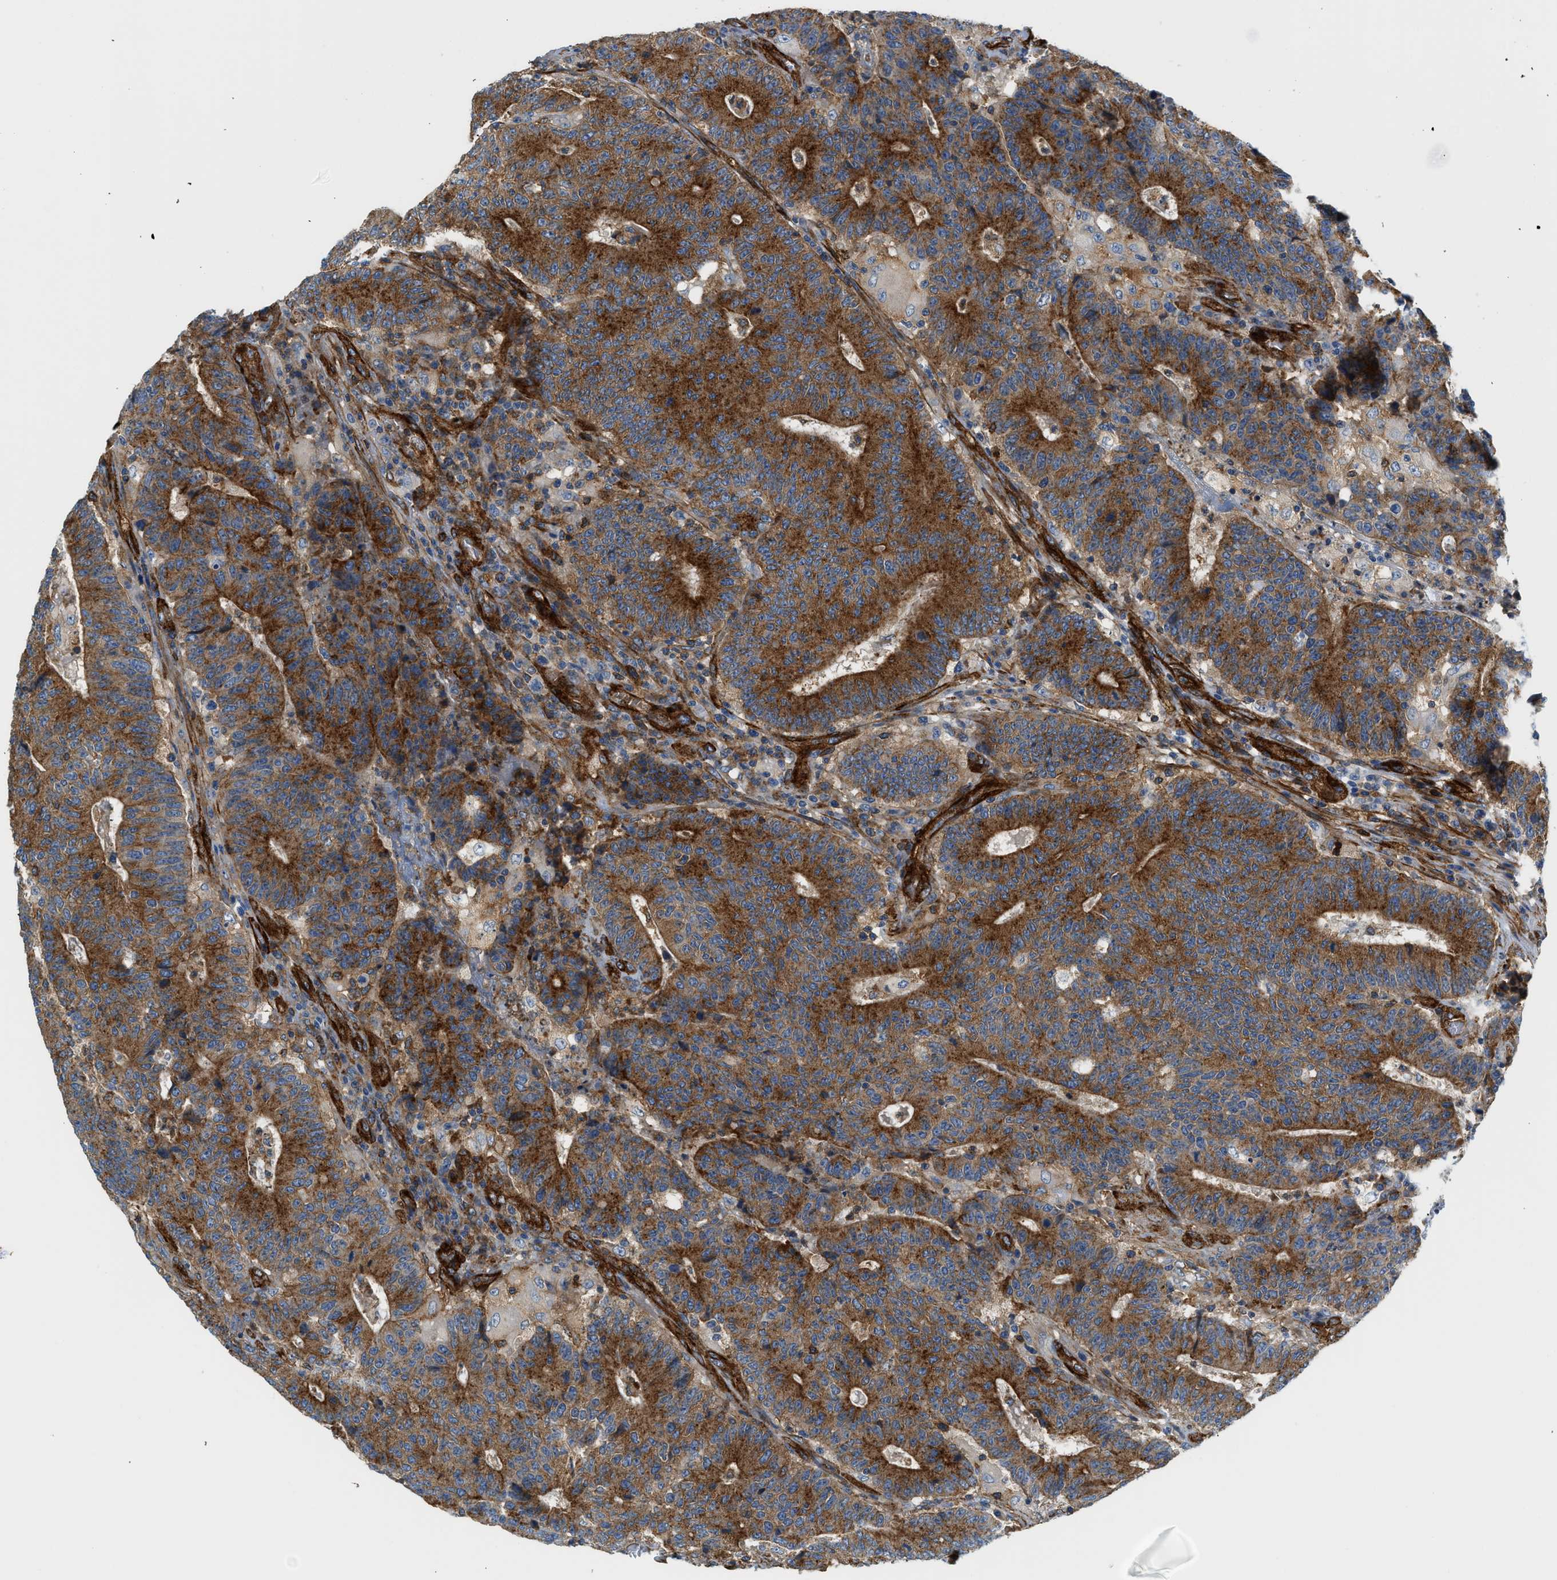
{"staining": {"intensity": "strong", "quantity": ">75%", "location": "cytoplasmic/membranous"}, "tissue": "colorectal cancer", "cell_type": "Tumor cells", "image_type": "cancer", "snomed": [{"axis": "morphology", "description": "Normal tissue, NOS"}, {"axis": "morphology", "description": "Adenocarcinoma, NOS"}, {"axis": "topography", "description": "Colon"}], "caption": "The histopathology image displays staining of adenocarcinoma (colorectal), revealing strong cytoplasmic/membranous protein staining (brown color) within tumor cells.", "gene": "HIP1", "patient": {"sex": "female", "age": 75}}